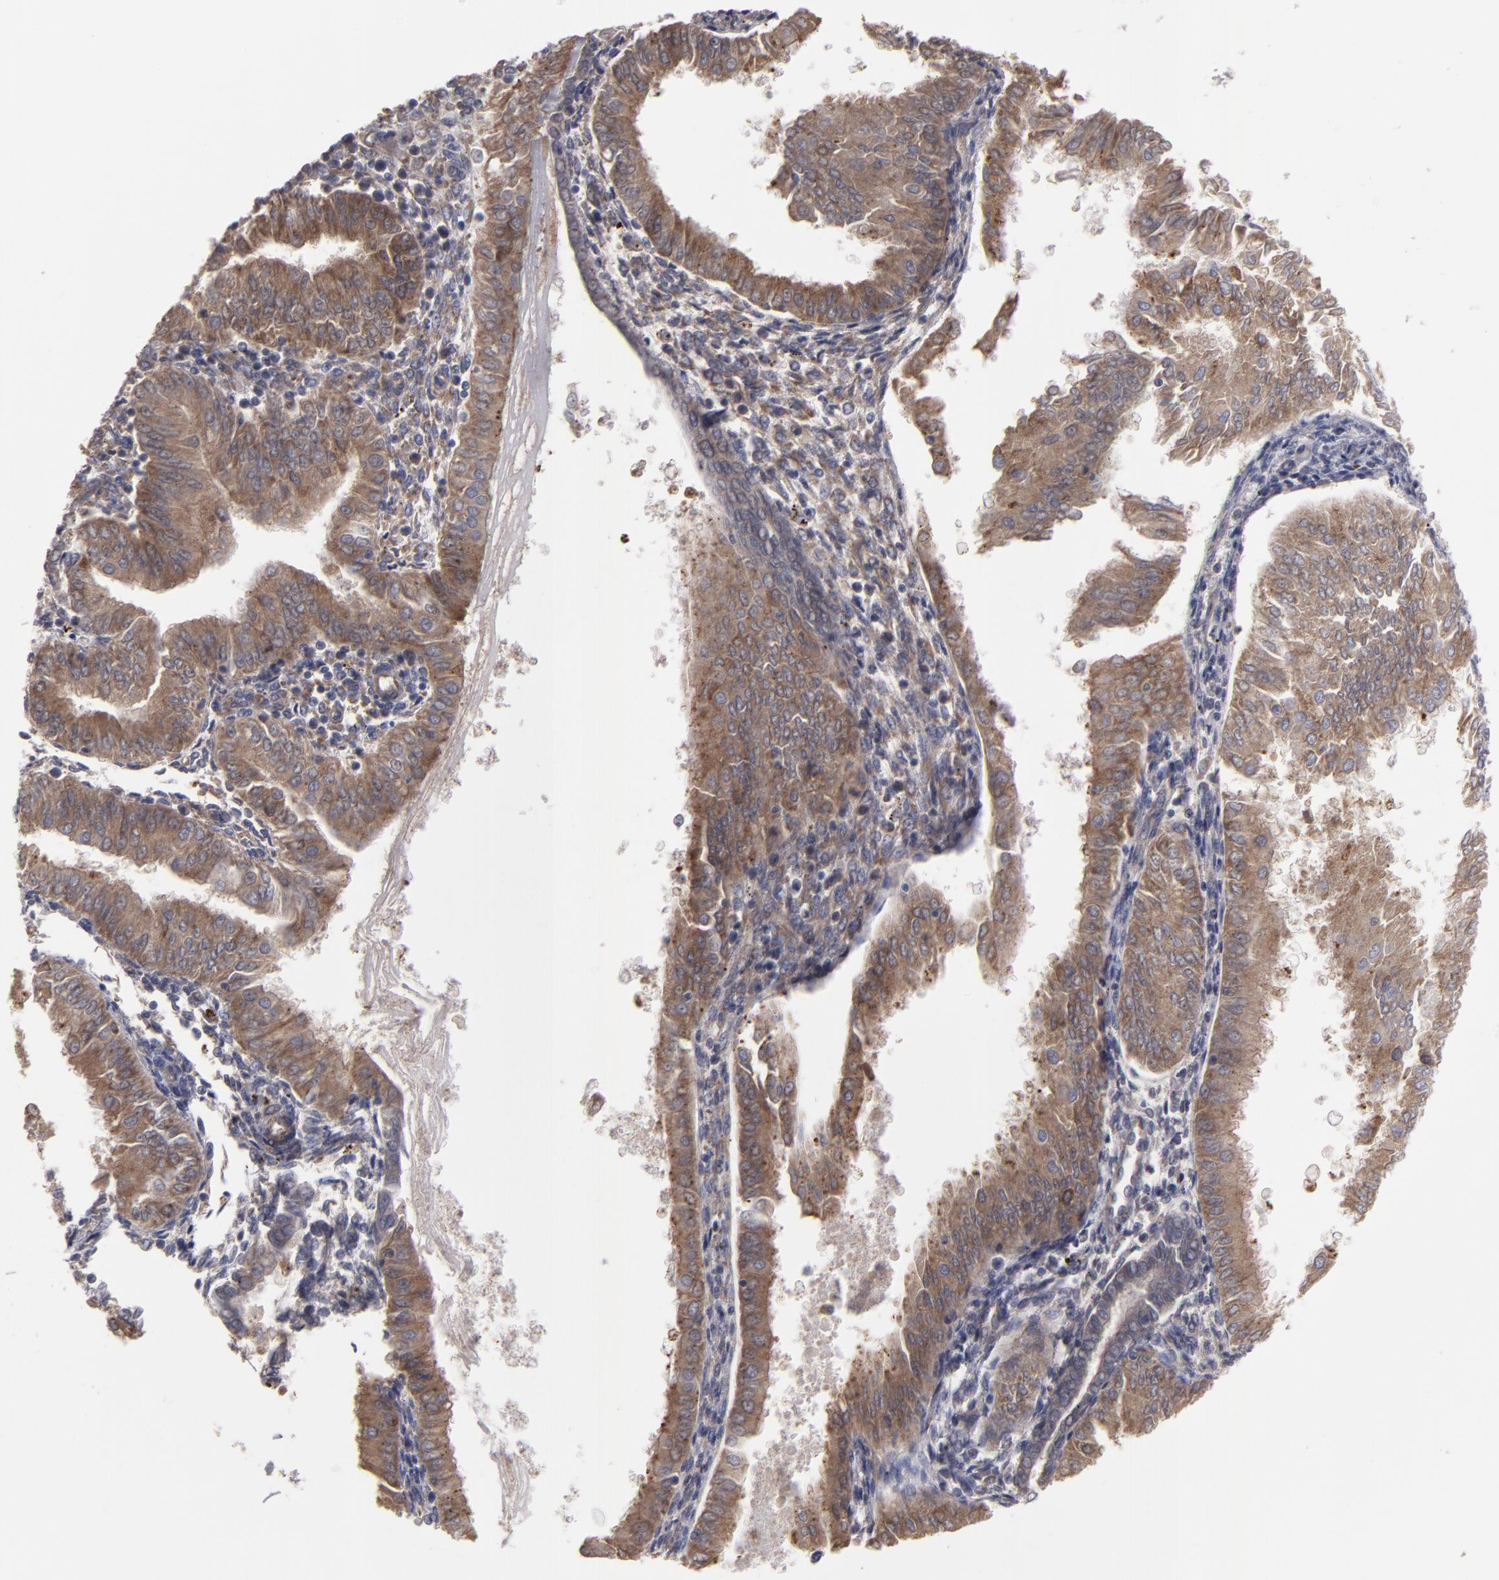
{"staining": {"intensity": "moderate", "quantity": ">75%", "location": "cytoplasmic/membranous"}, "tissue": "endometrial cancer", "cell_type": "Tumor cells", "image_type": "cancer", "snomed": [{"axis": "morphology", "description": "Adenocarcinoma, NOS"}, {"axis": "topography", "description": "Endometrium"}], "caption": "The micrograph shows staining of endometrial cancer, revealing moderate cytoplasmic/membranous protein staining (brown color) within tumor cells. (DAB (3,3'-diaminobenzidine) = brown stain, brightfield microscopy at high magnification).", "gene": "SND1", "patient": {"sex": "female", "age": 53}}